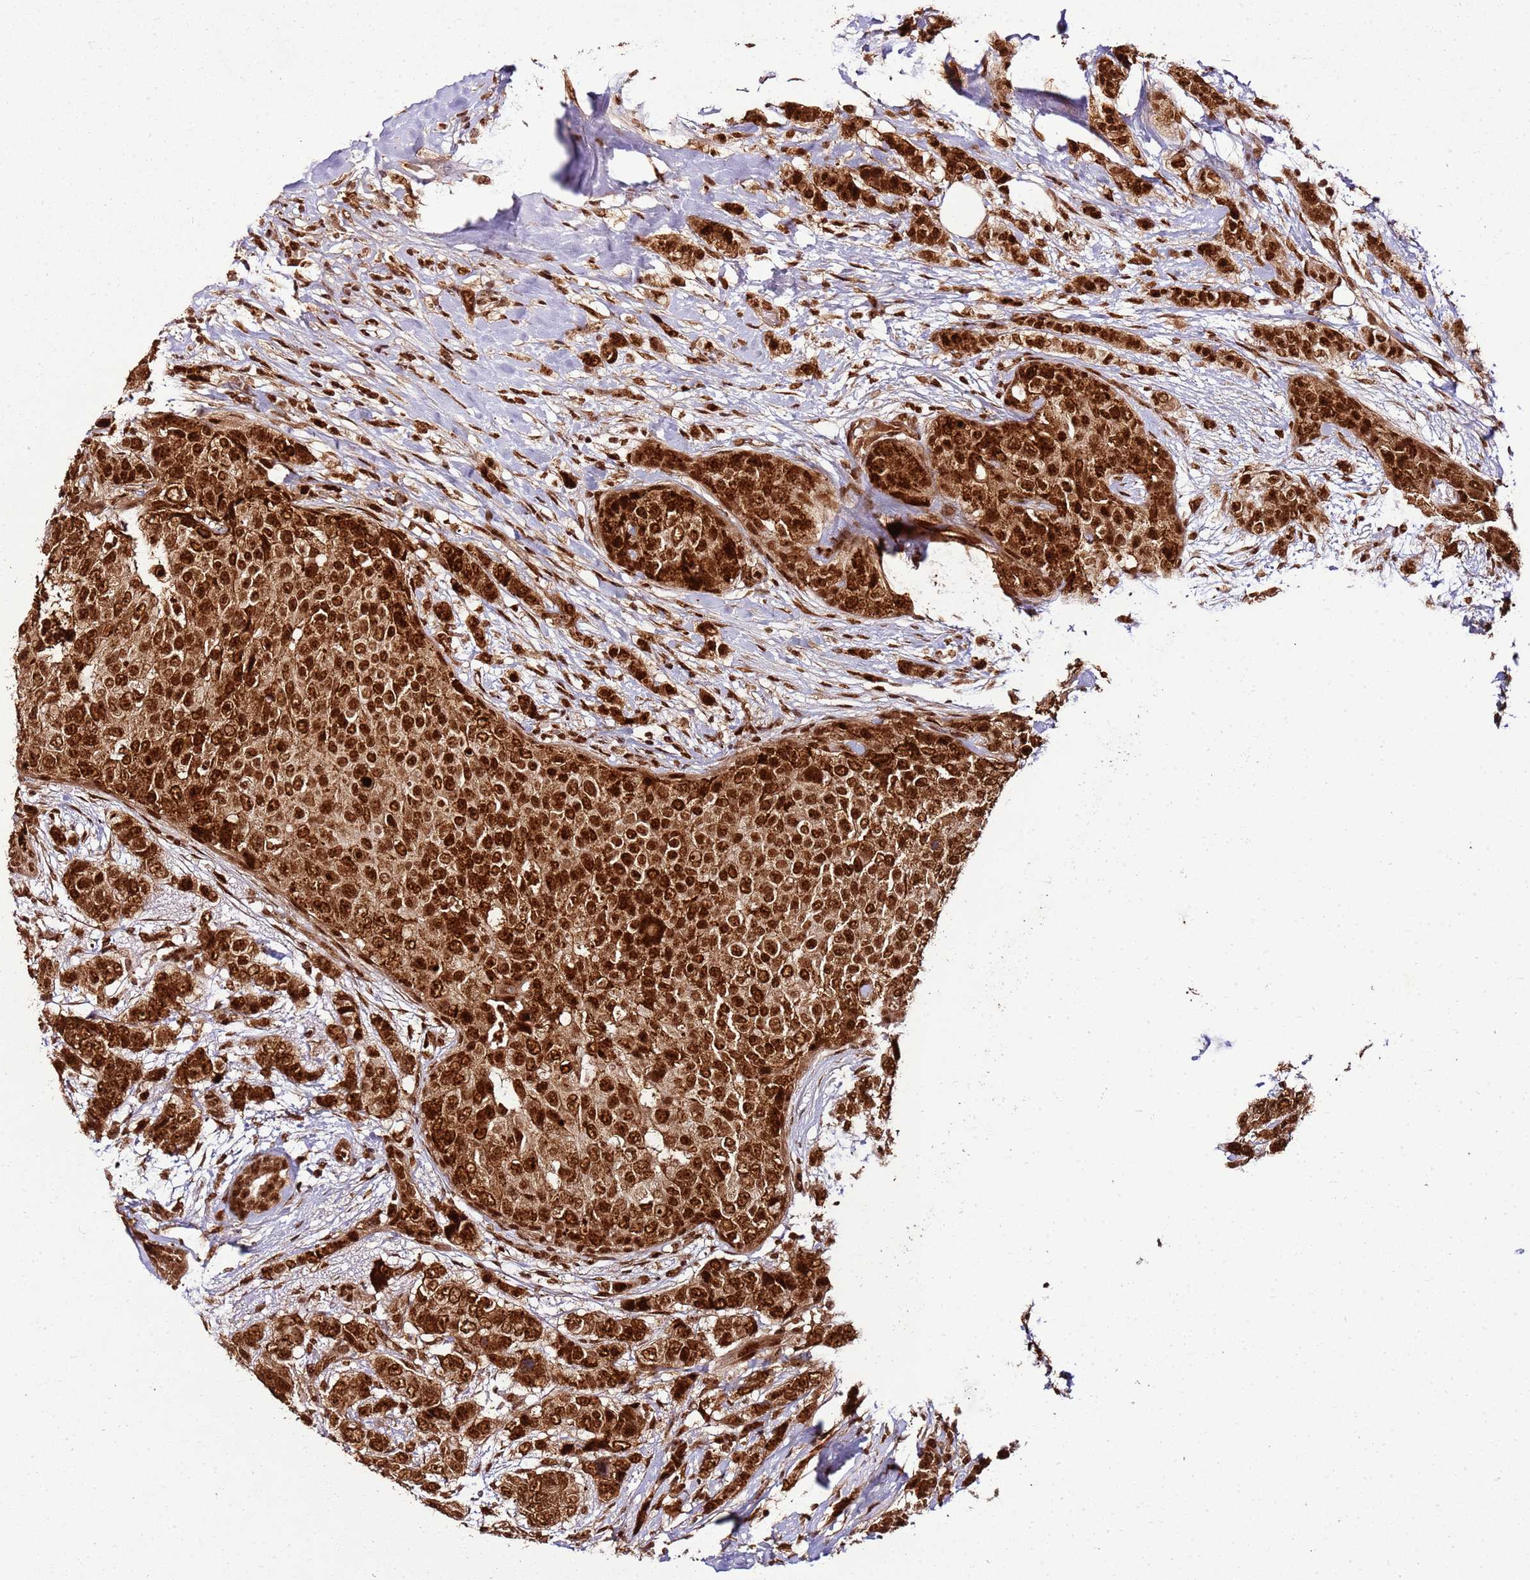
{"staining": {"intensity": "strong", "quantity": ">75%", "location": "cytoplasmic/membranous,nuclear"}, "tissue": "breast cancer", "cell_type": "Tumor cells", "image_type": "cancer", "snomed": [{"axis": "morphology", "description": "Lobular carcinoma"}, {"axis": "topography", "description": "Breast"}], "caption": "Immunohistochemical staining of lobular carcinoma (breast) shows high levels of strong cytoplasmic/membranous and nuclear staining in about >75% of tumor cells.", "gene": "XRN2", "patient": {"sex": "female", "age": 51}}